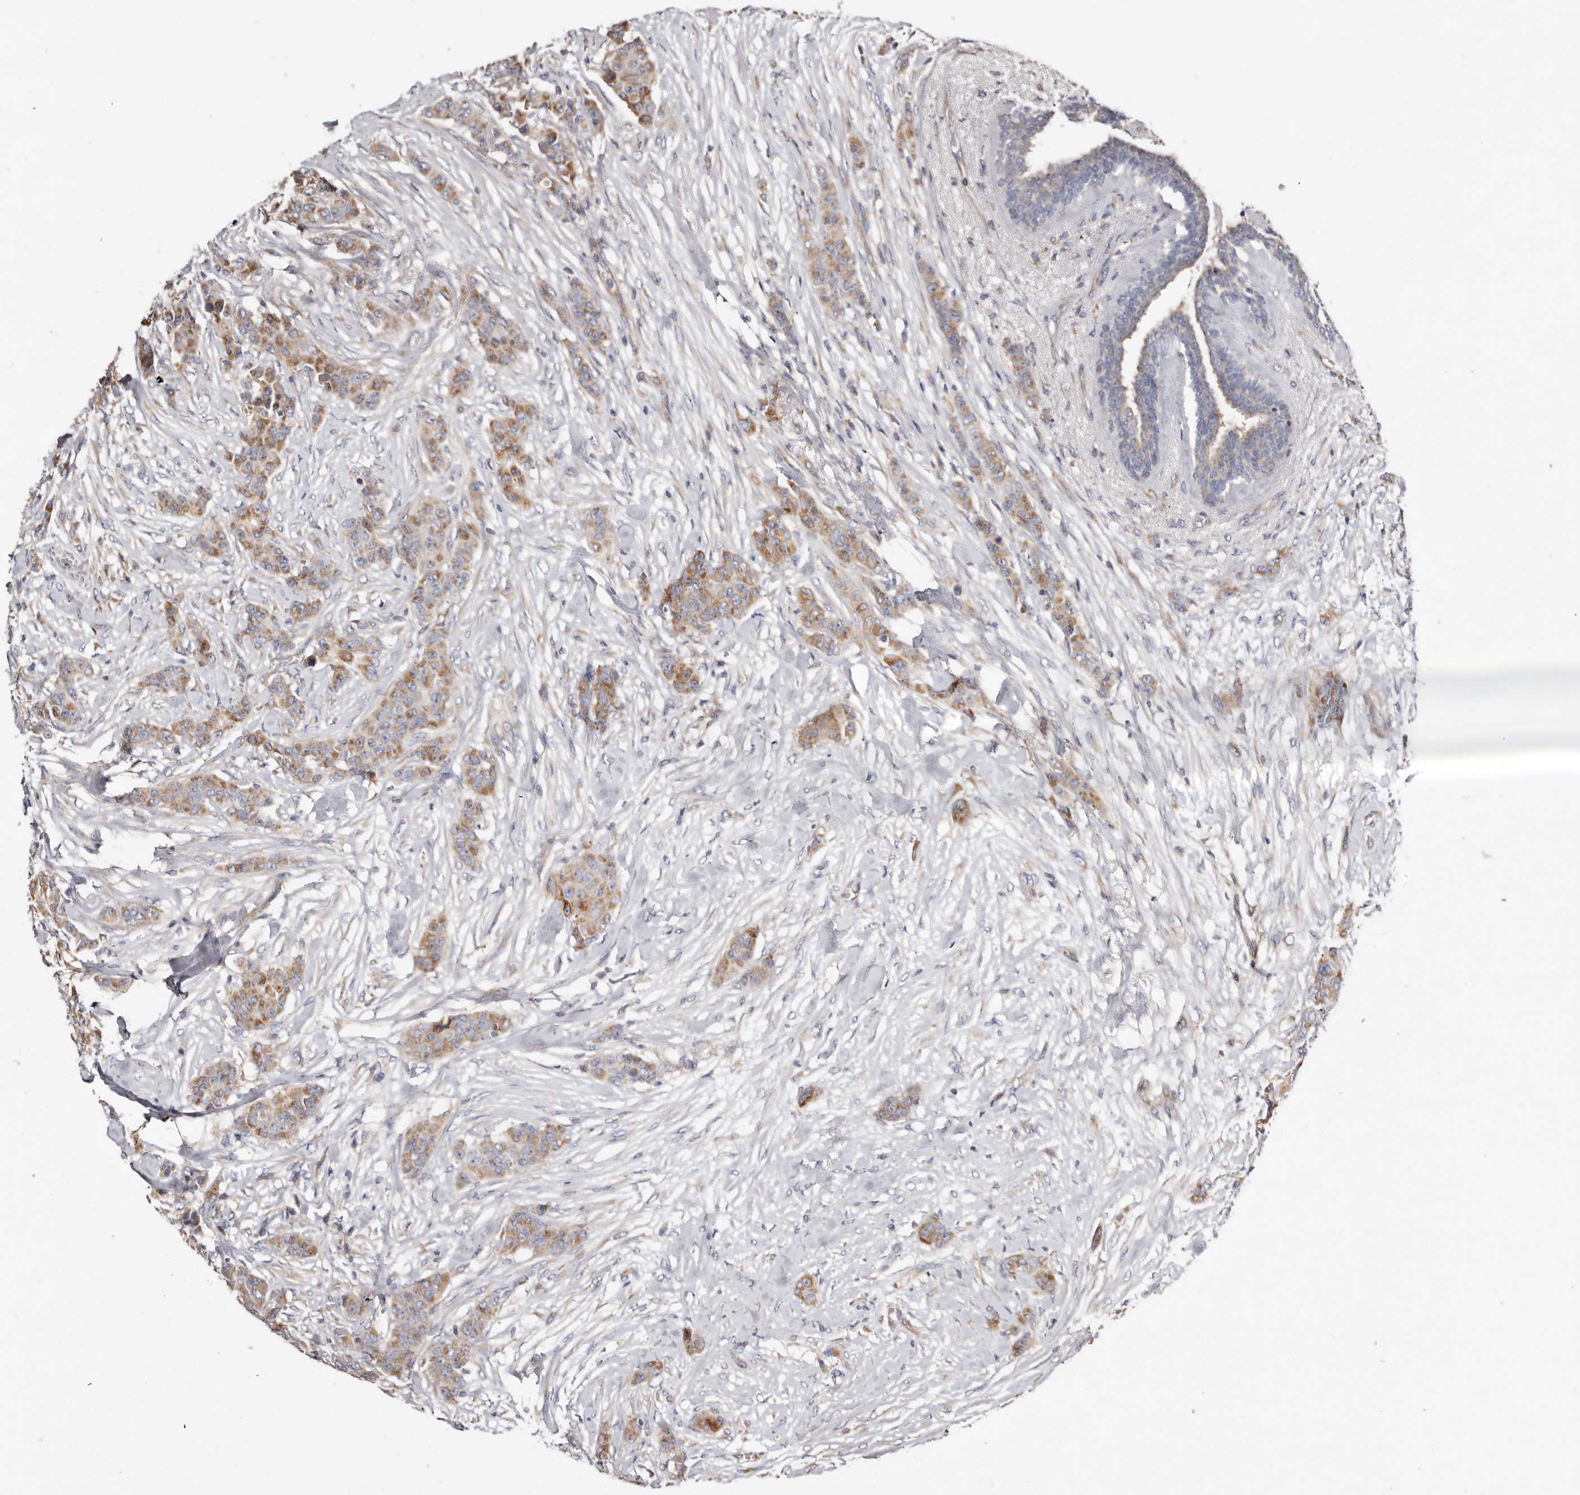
{"staining": {"intensity": "moderate", "quantity": ">75%", "location": "cytoplasmic/membranous"}, "tissue": "breast cancer", "cell_type": "Tumor cells", "image_type": "cancer", "snomed": [{"axis": "morphology", "description": "Duct carcinoma"}, {"axis": "topography", "description": "Breast"}], "caption": "Protein staining by immunohistochemistry reveals moderate cytoplasmic/membranous staining in approximately >75% of tumor cells in breast cancer. (Brightfield microscopy of DAB IHC at high magnification).", "gene": "ASIC5", "patient": {"sex": "female", "age": 40}}